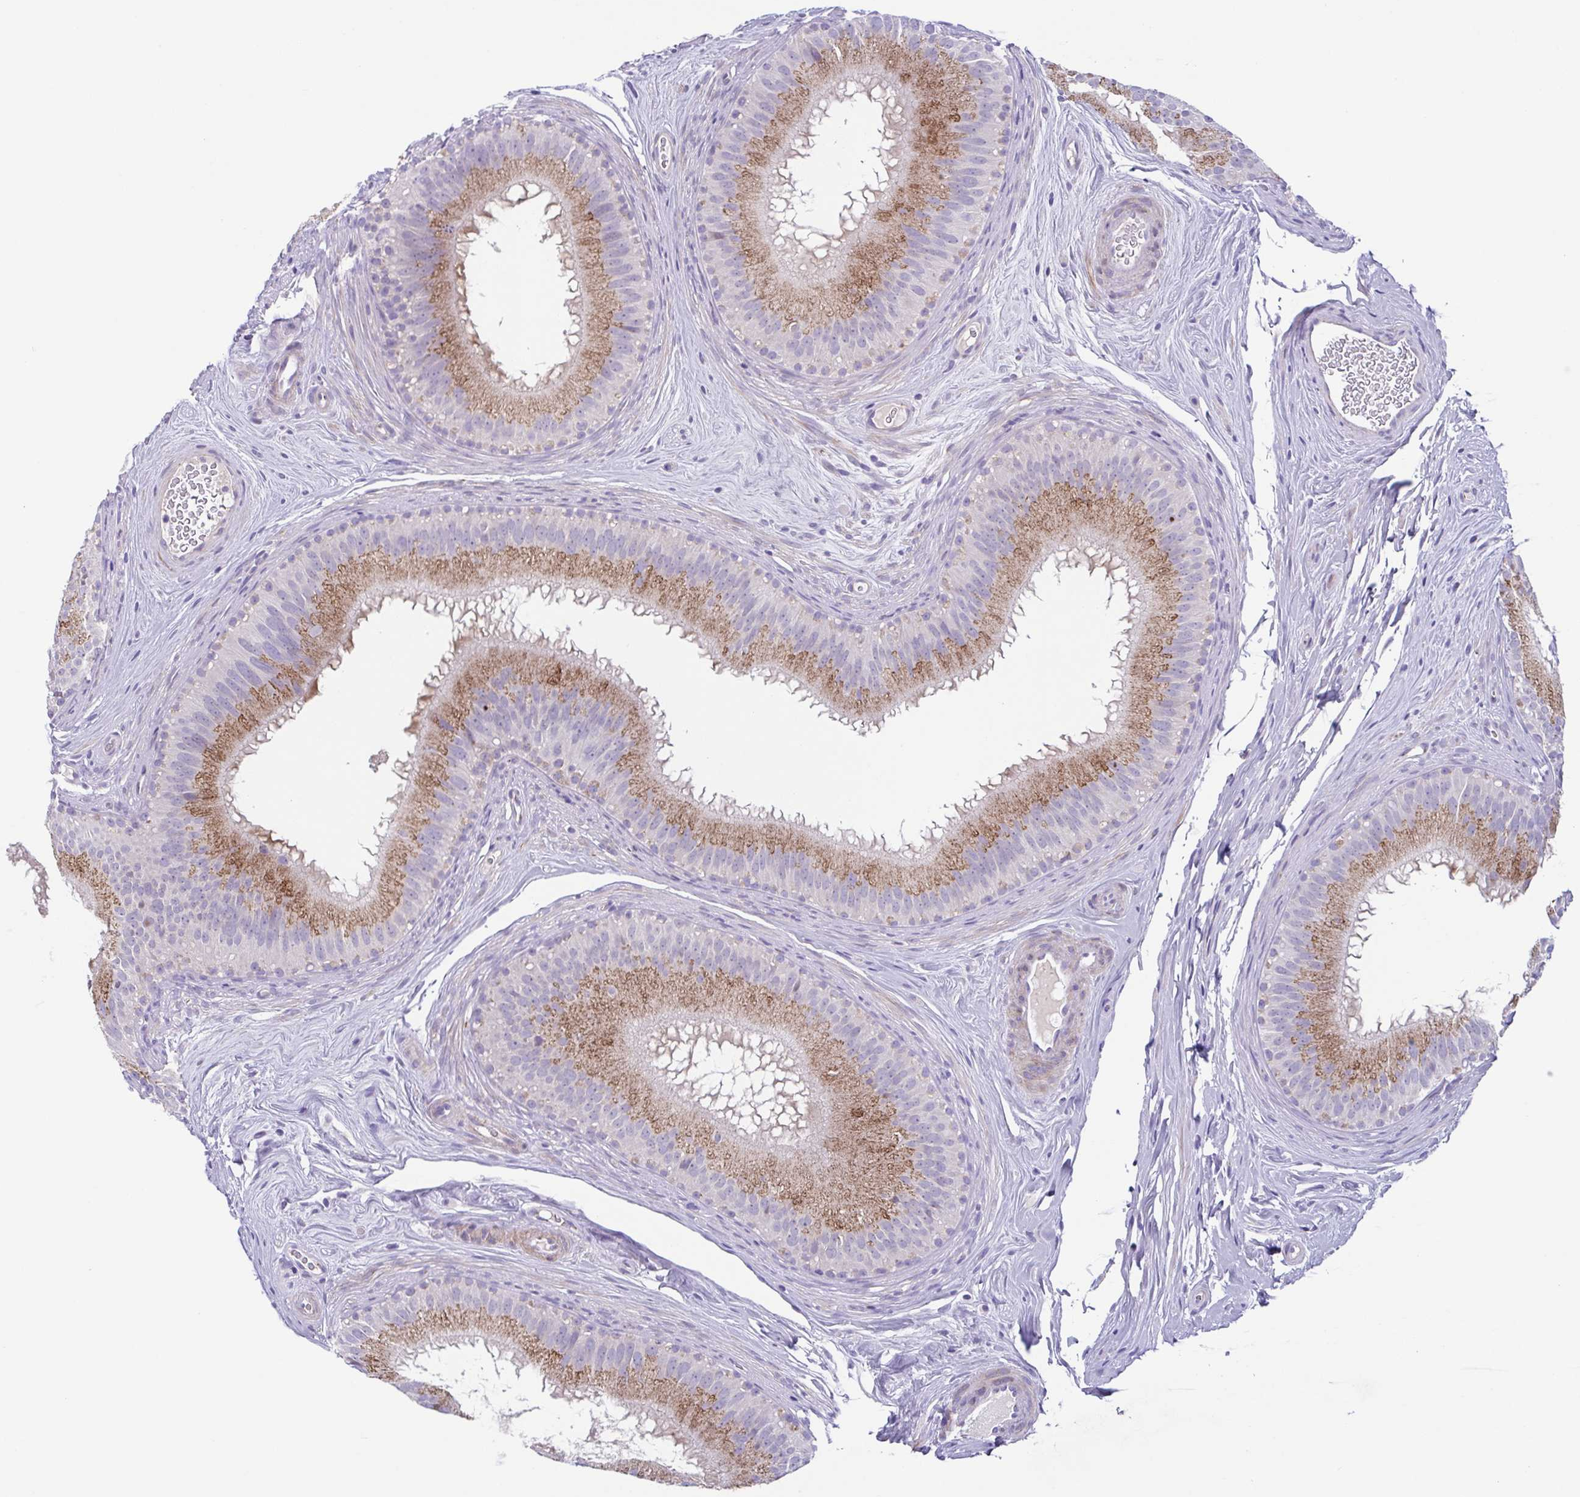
{"staining": {"intensity": "moderate", "quantity": ">75%", "location": "cytoplasmic/membranous"}, "tissue": "epididymis", "cell_type": "Glandular cells", "image_type": "normal", "snomed": [{"axis": "morphology", "description": "Normal tissue, NOS"}, {"axis": "topography", "description": "Epididymis"}], "caption": "This micrograph exhibits immunohistochemistry (IHC) staining of benign epididymis, with medium moderate cytoplasmic/membranous expression in approximately >75% of glandular cells.", "gene": "COL17A1", "patient": {"sex": "male", "age": 44}}